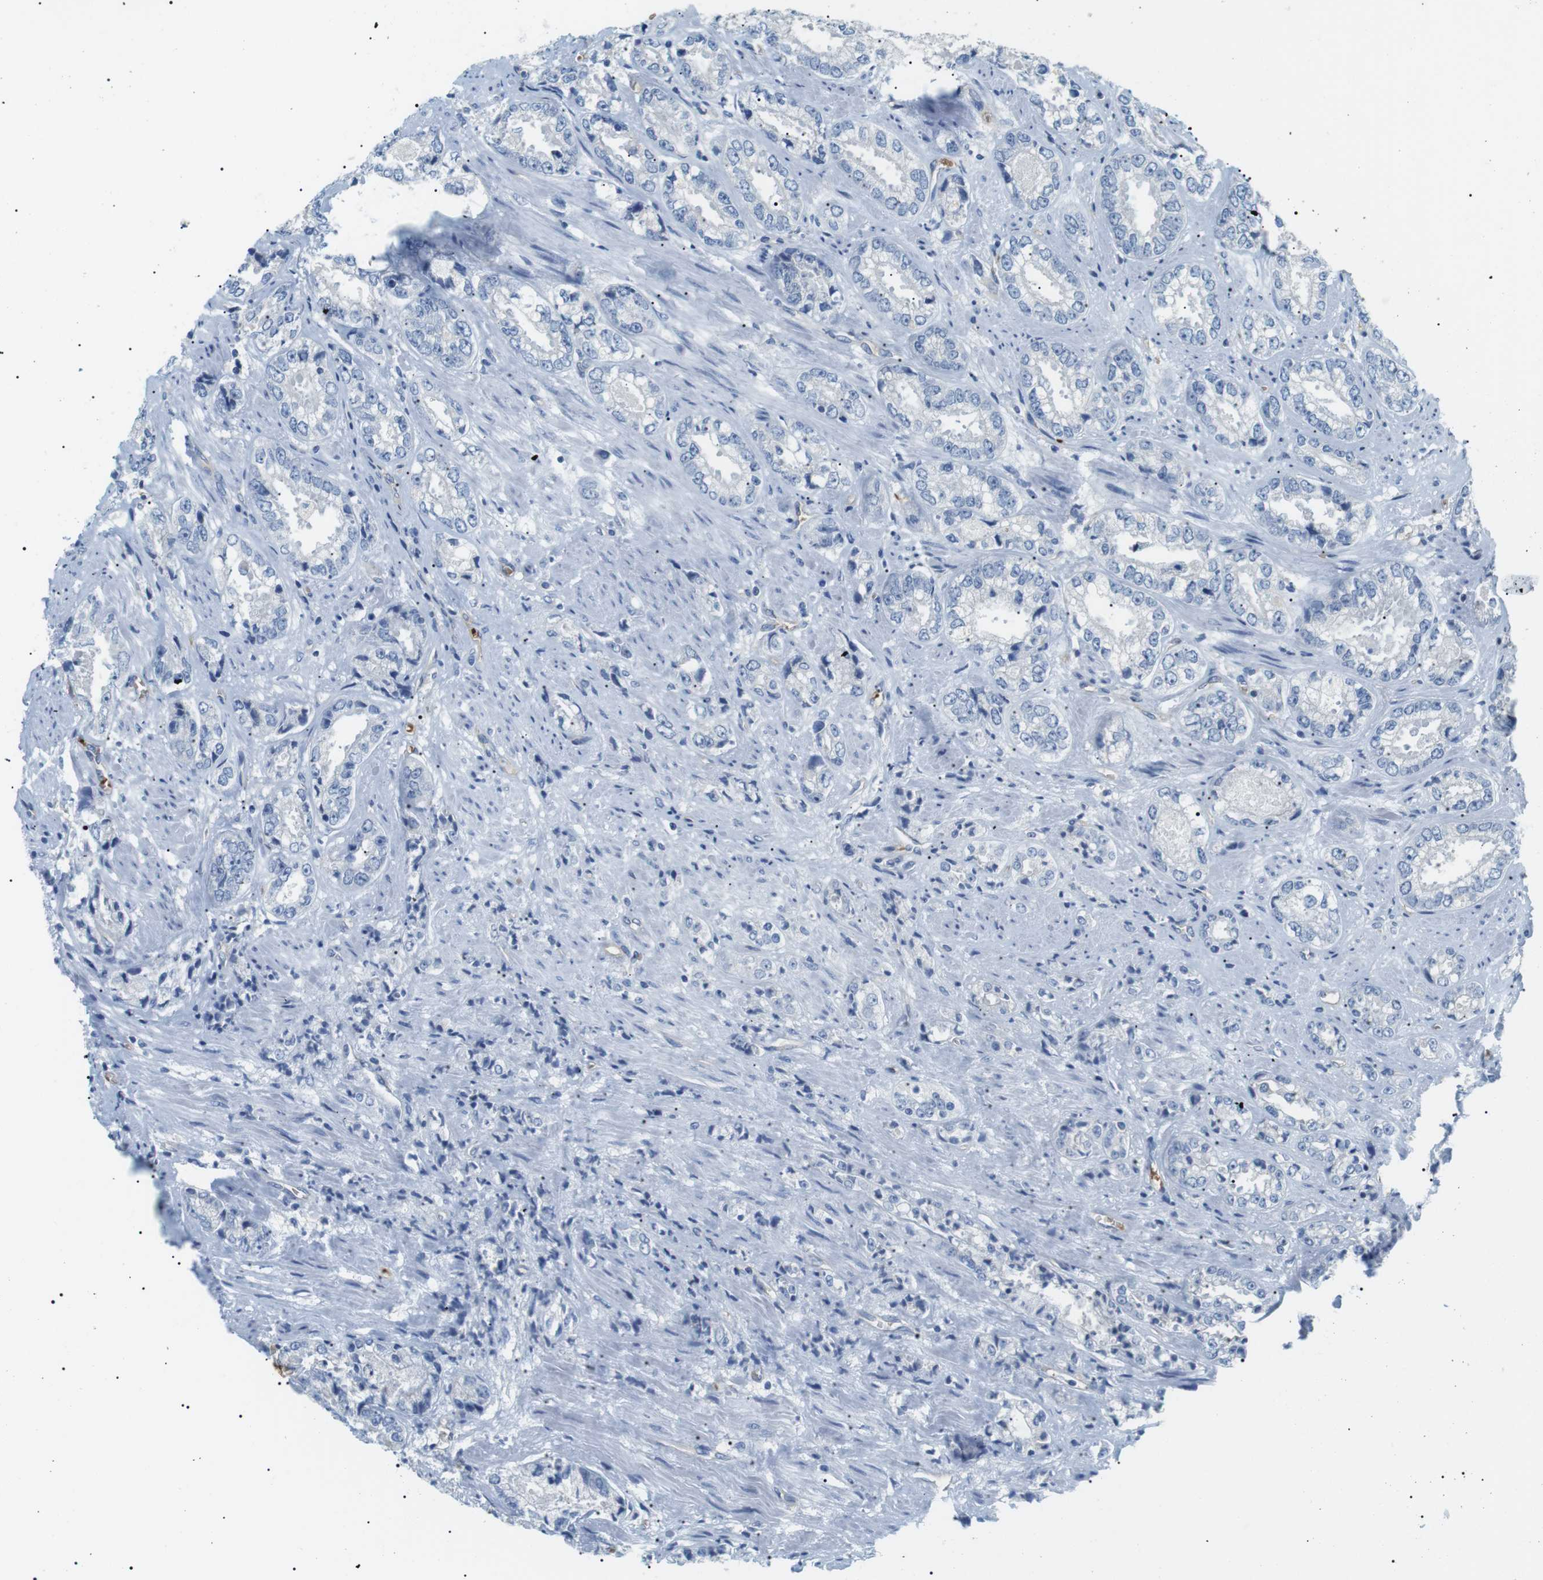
{"staining": {"intensity": "negative", "quantity": "none", "location": "none"}, "tissue": "prostate cancer", "cell_type": "Tumor cells", "image_type": "cancer", "snomed": [{"axis": "morphology", "description": "Adenocarcinoma, High grade"}, {"axis": "topography", "description": "Prostate"}], "caption": "There is no significant positivity in tumor cells of prostate high-grade adenocarcinoma.", "gene": "ADCY10", "patient": {"sex": "male", "age": 61}}